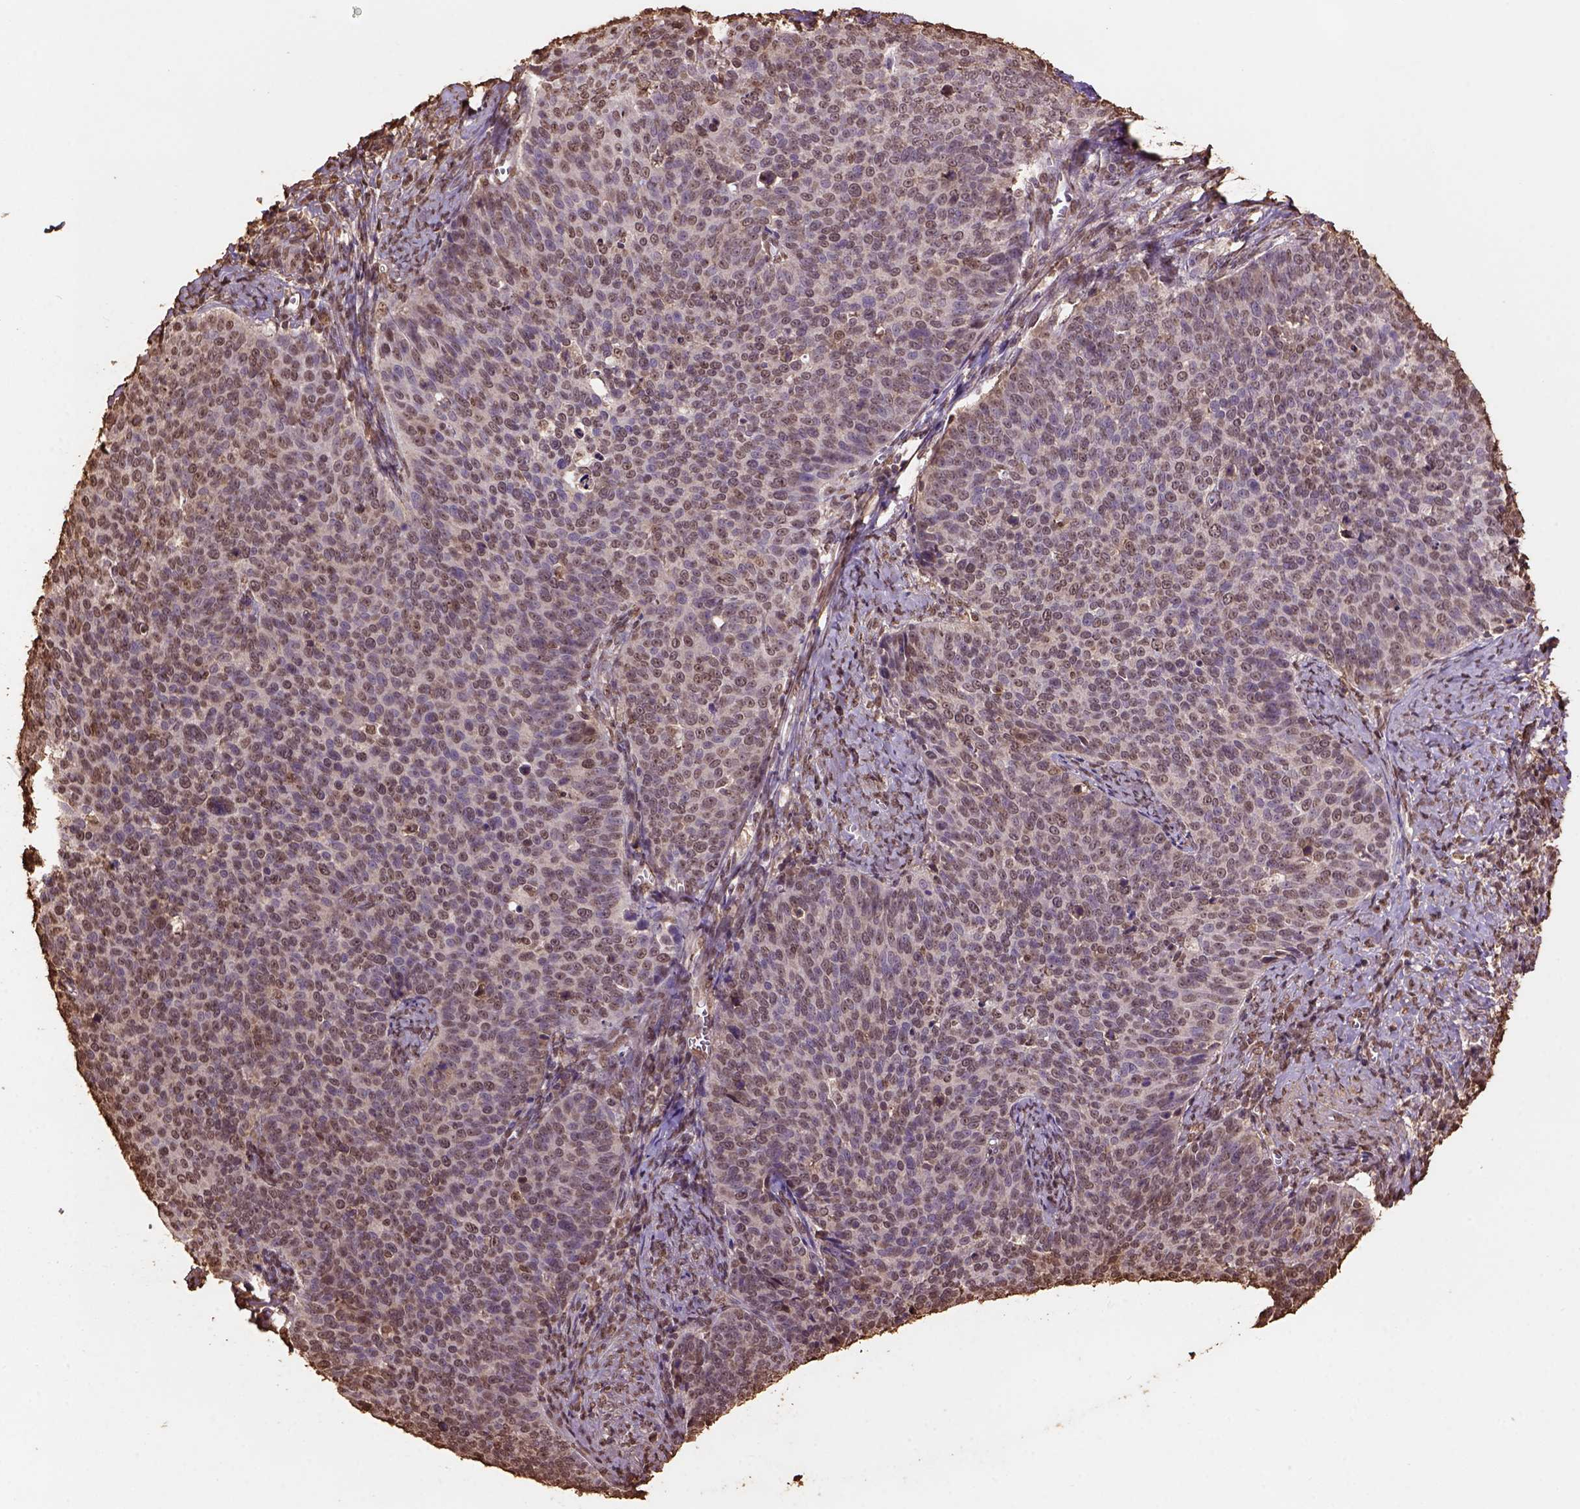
{"staining": {"intensity": "moderate", "quantity": ">75%", "location": "nuclear"}, "tissue": "cervical cancer", "cell_type": "Tumor cells", "image_type": "cancer", "snomed": [{"axis": "morphology", "description": "Normal tissue, NOS"}, {"axis": "morphology", "description": "Squamous cell carcinoma, NOS"}, {"axis": "topography", "description": "Cervix"}], "caption": "Cervical squamous cell carcinoma stained with immunohistochemistry demonstrates moderate nuclear expression in approximately >75% of tumor cells. (Brightfield microscopy of DAB IHC at high magnification).", "gene": "CSTF2T", "patient": {"sex": "female", "age": 39}}